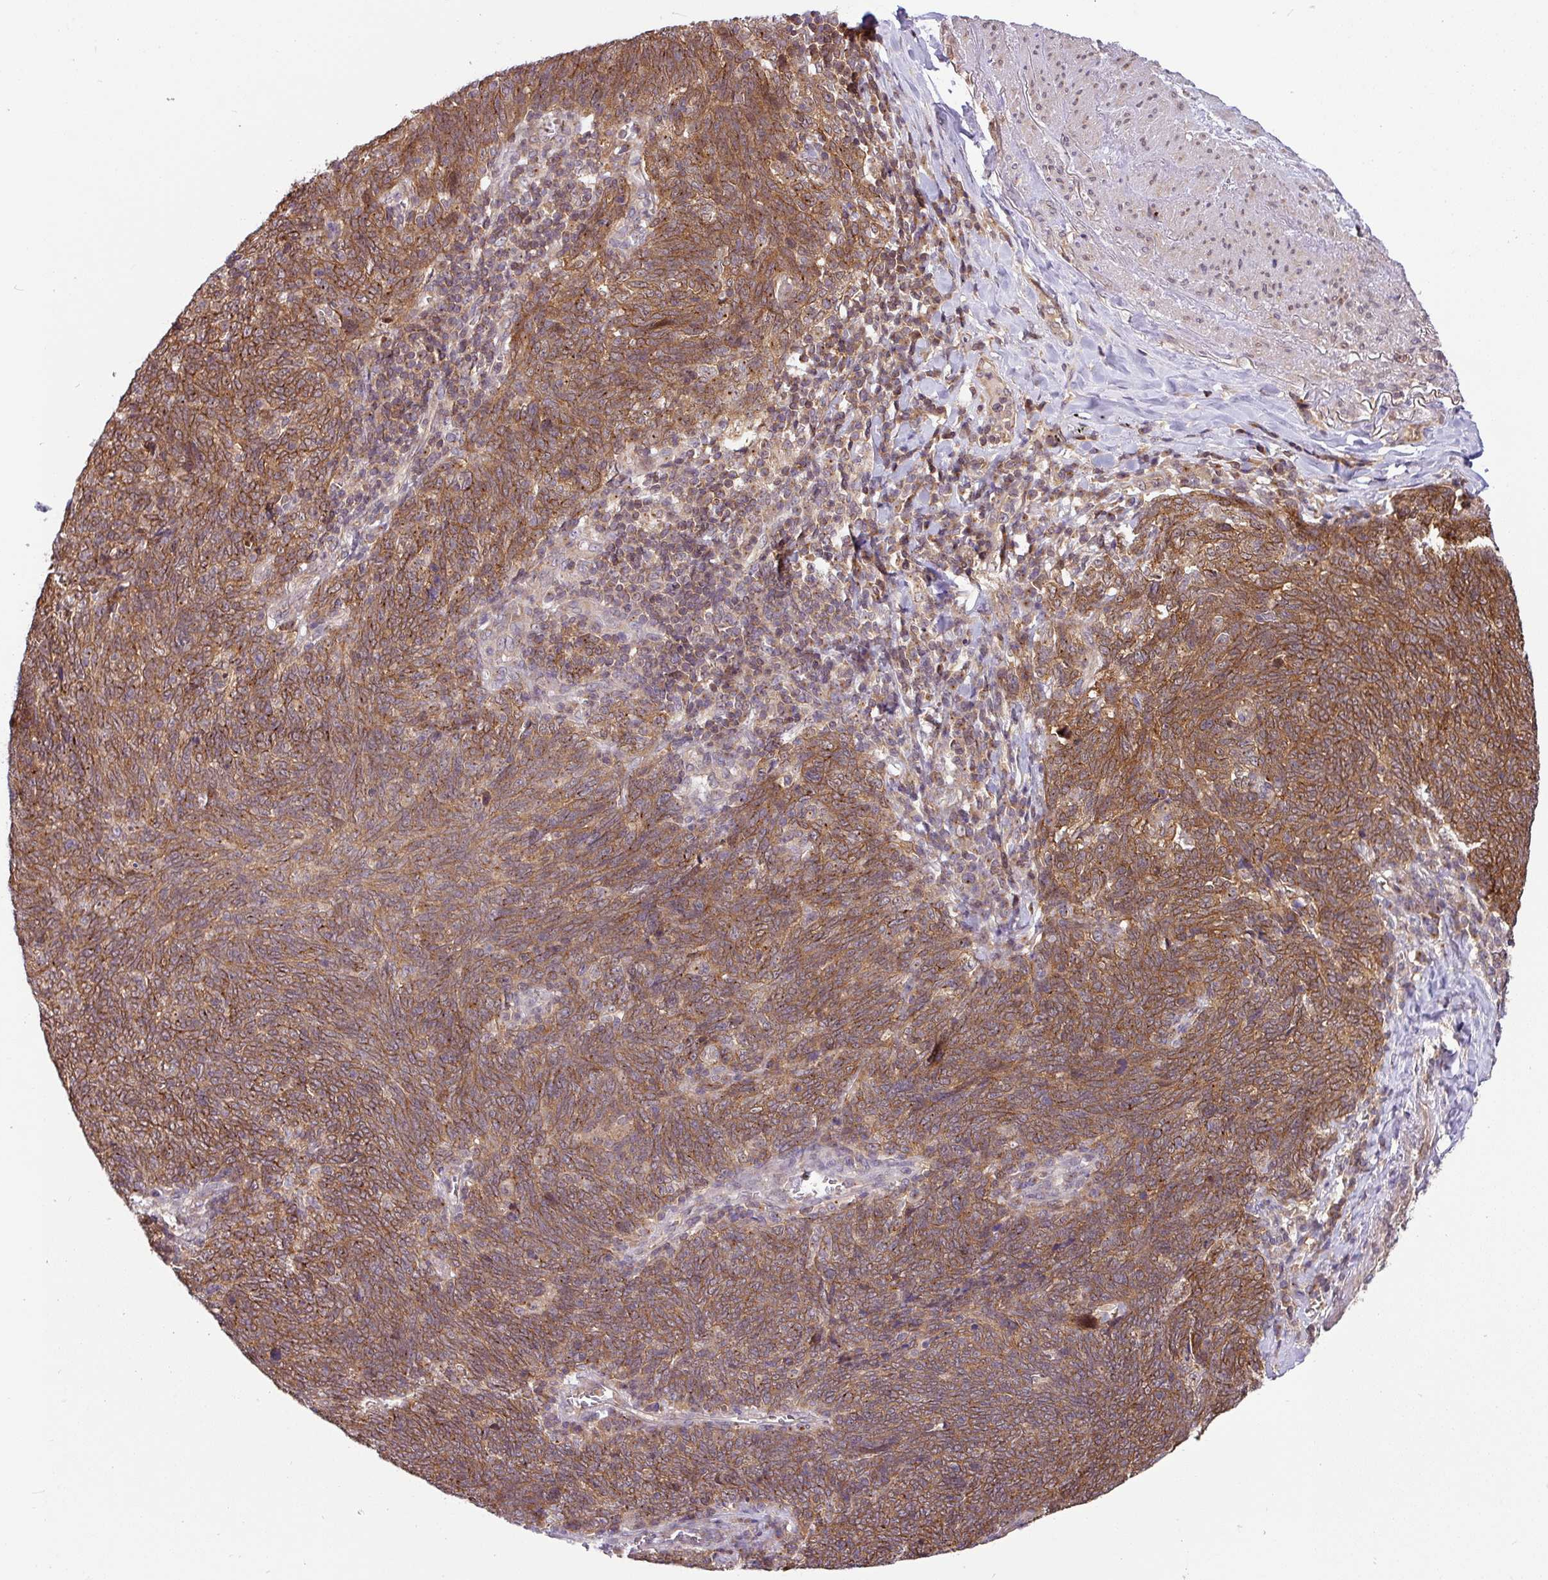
{"staining": {"intensity": "moderate", "quantity": ">75%", "location": "cytoplasmic/membranous"}, "tissue": "lung cancer", "cell_type": "Tumor cells", "image_type": "cancer", "snomed": [{"axis": "morphology", "description": "Squamous cell carcinoma, NOS"}, {"axis": "topography", "description": "Lung"}], "caption": "Moderate cytoplasmic/membranous positivity for a protein is seen in approximately >75% of tumor cells of lung cancer (squamous cell carcinoma) using immunohistochemistry (IHC).", "gene": "SHB", "patient": {"sex": "female", "age": 72}}